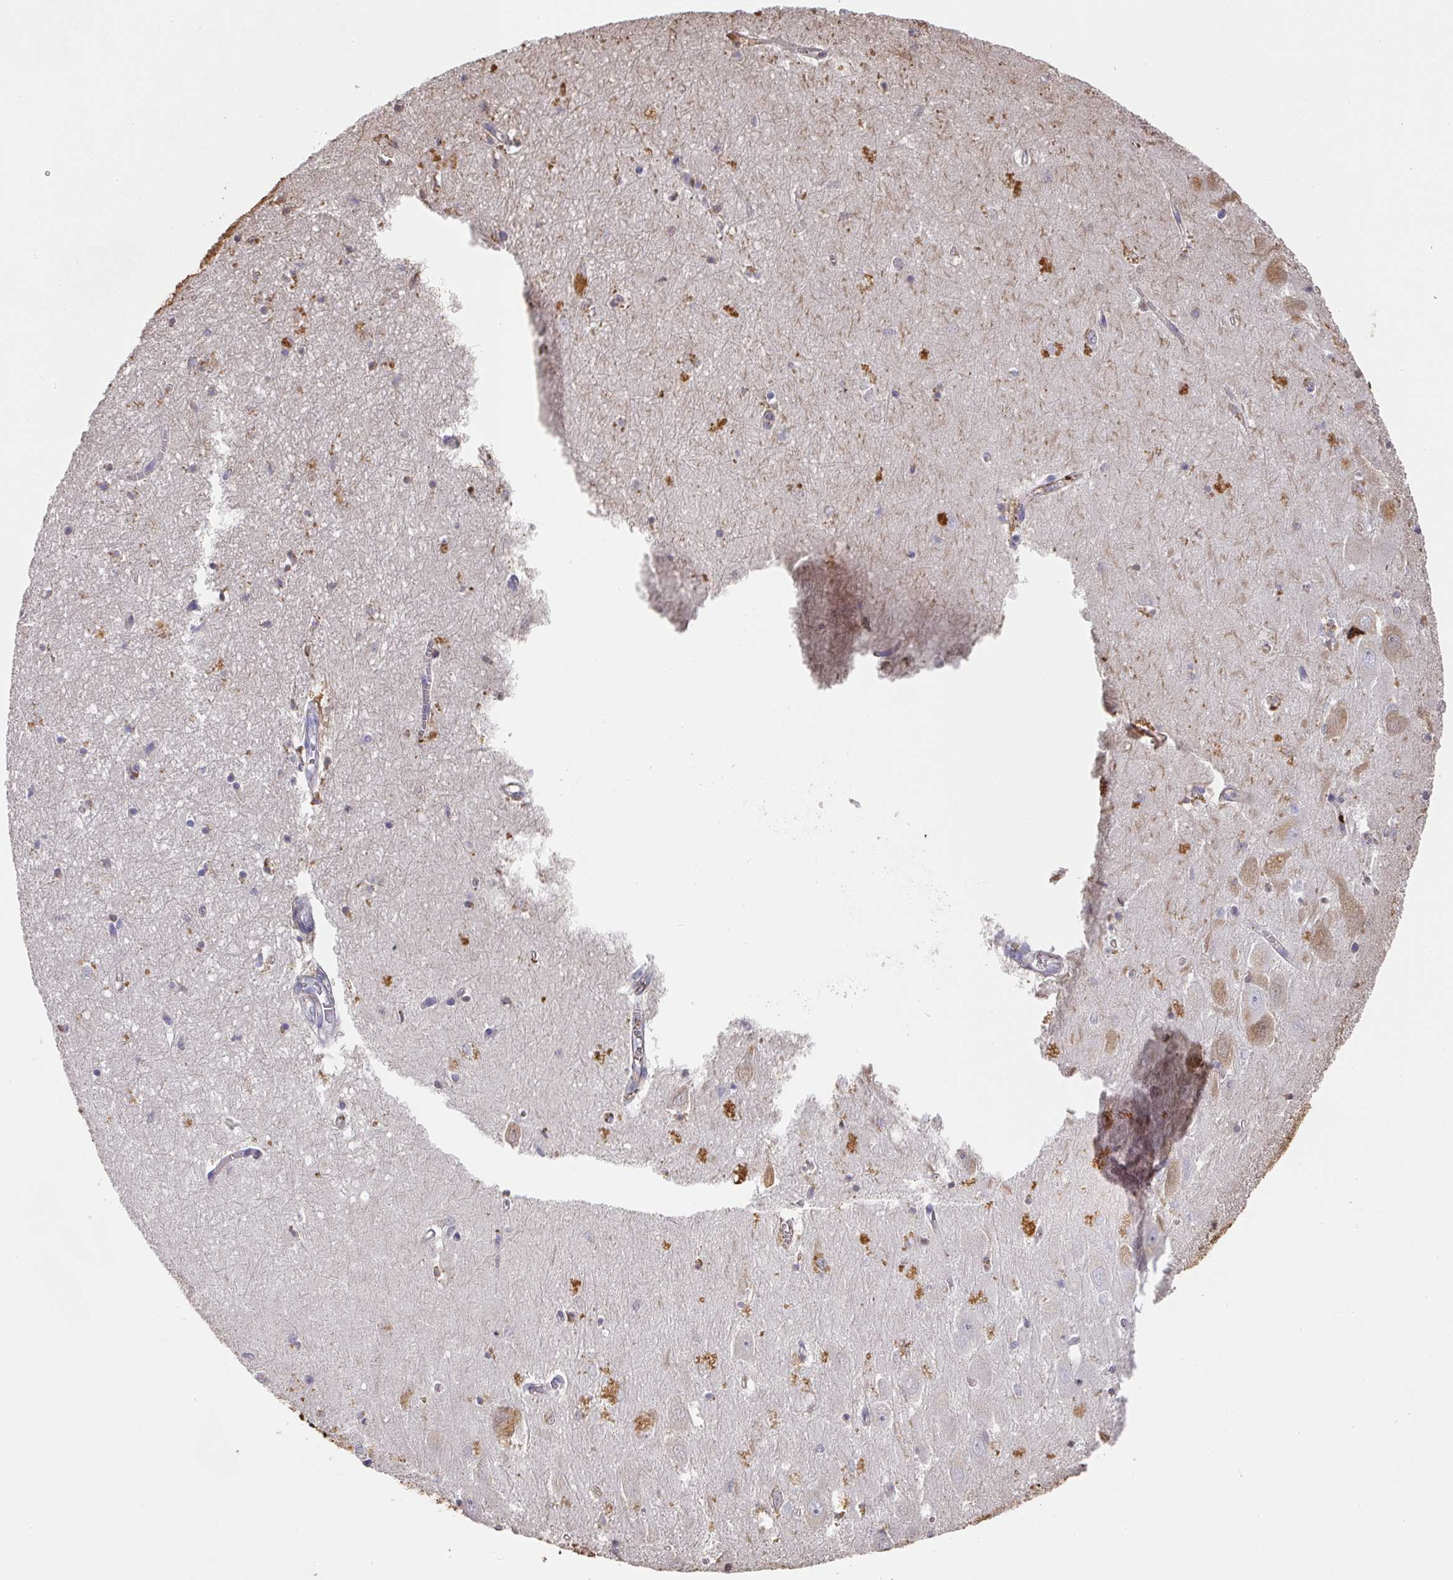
{"staining": {"intensity": "negative", "quantity": "none", "location": "none"}, "tissue": "hippocampus", "cell_type": "Glial cells", "image_type": "normal", "snomed": [{"axis": "morphology", "description": "Normal tissue, NOS"}, {"axis": "topography", "description": "Hippocampus"}], "caption": "There is no significant expression in glial cells of hippocampus. (DAB (3,3'-diaminobenzidine) immunohistochemistry (IHC), high magnification).", "gene": "ALB", "patient": {"sex": "female", "age": 64}}